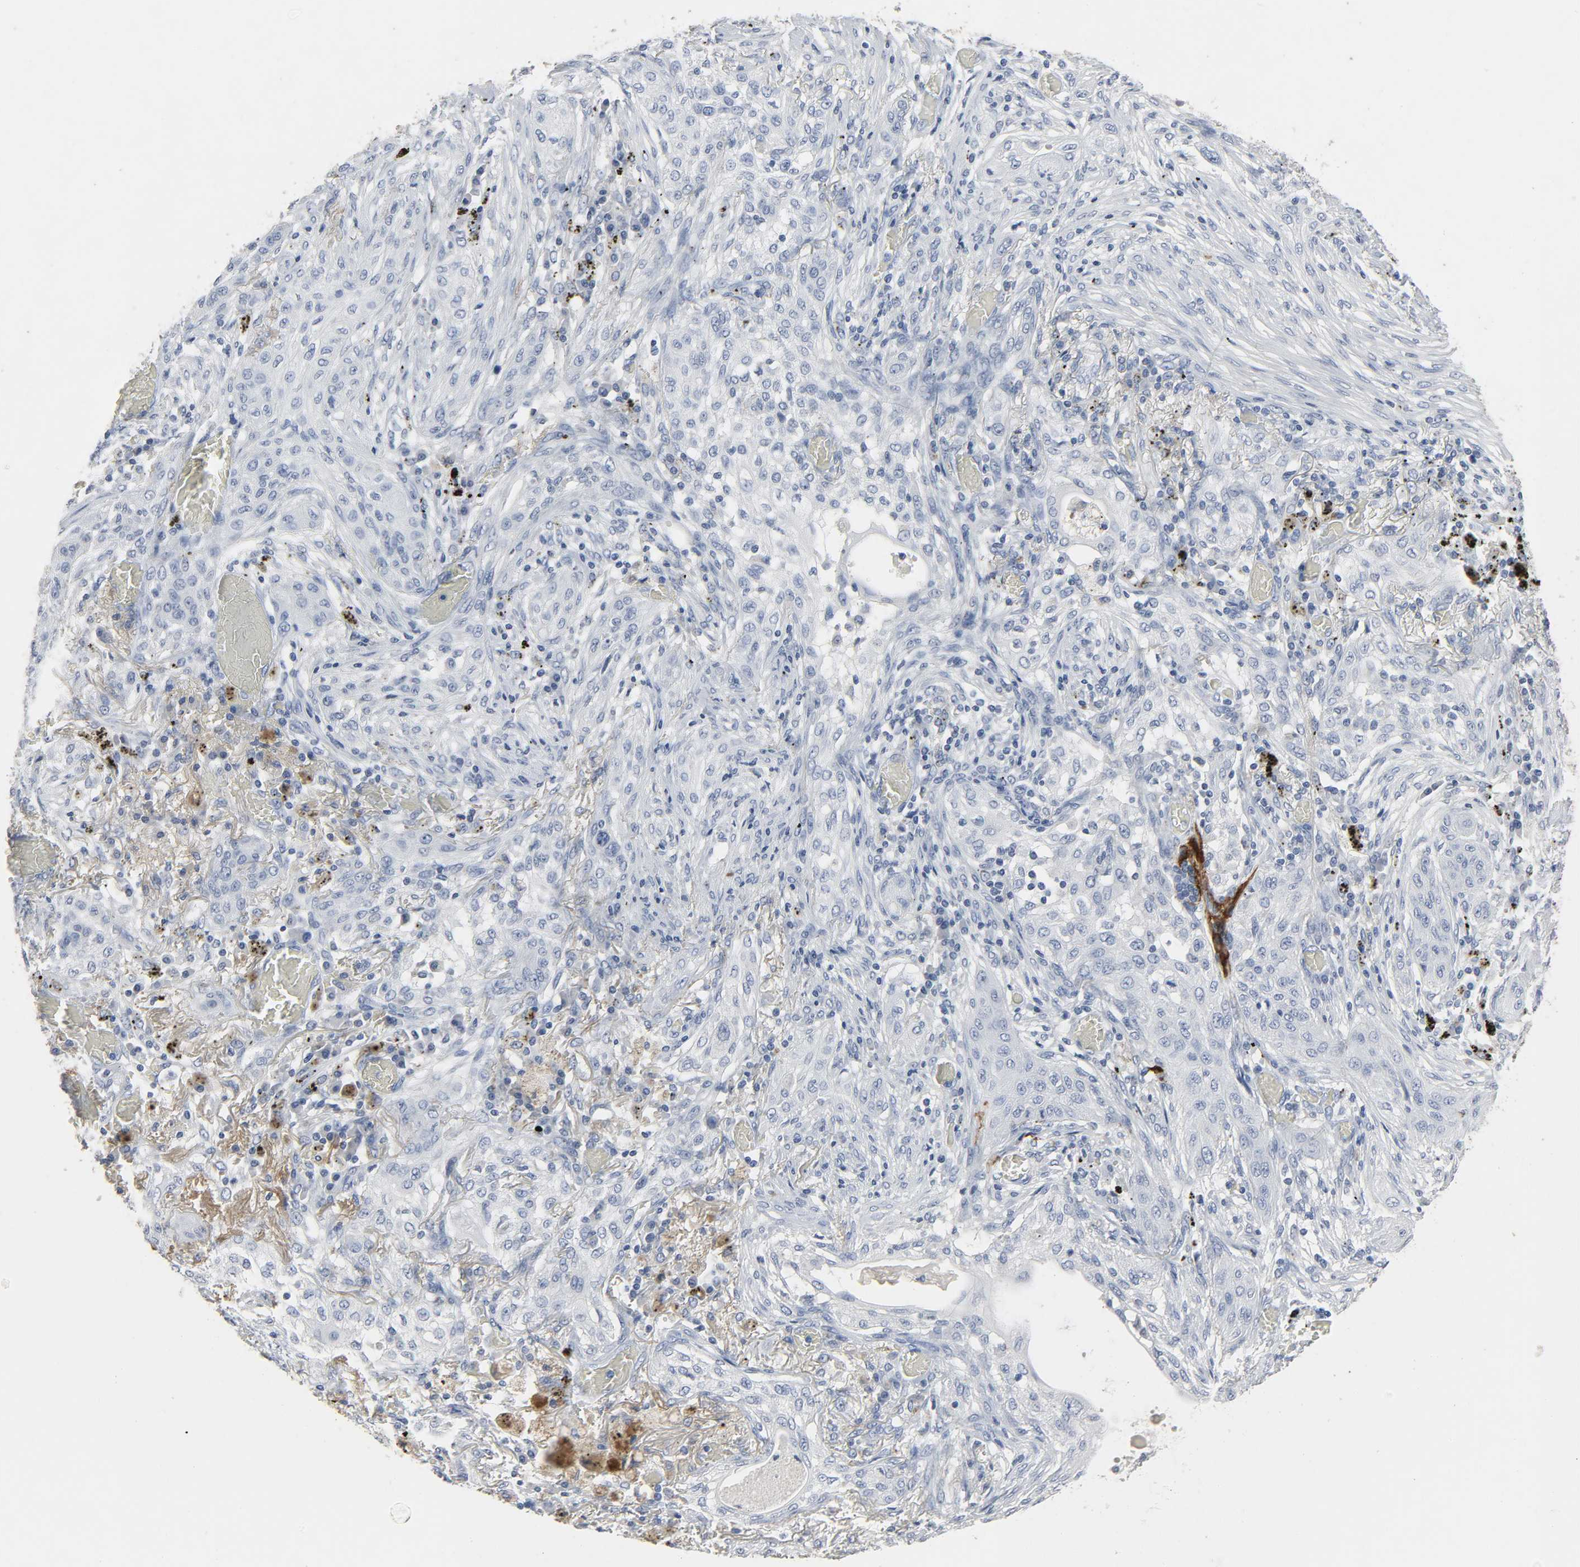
{"staining": {"intensity": "negative", "quantity": "none", "location": "none"}, "tissue": "lung cancer", "cell_type": "Tumor cells", "image_type": "cancer", "snomed": [{"axis": "morphology", "description": "Squamous cell carcinoma, NOS"}, {"axis": "topography", "description": "Lung"}], "caption": "Immunohistochemistry micrograph of neoplastic tissue: human squamous cell carcinoma (lung) stained with DAB (3,3'-diaminobenzidine) displays no significant protein staining in tumor cells.", "gene": "FBLN5", "patient": {"sex": "female", "age": 47}}